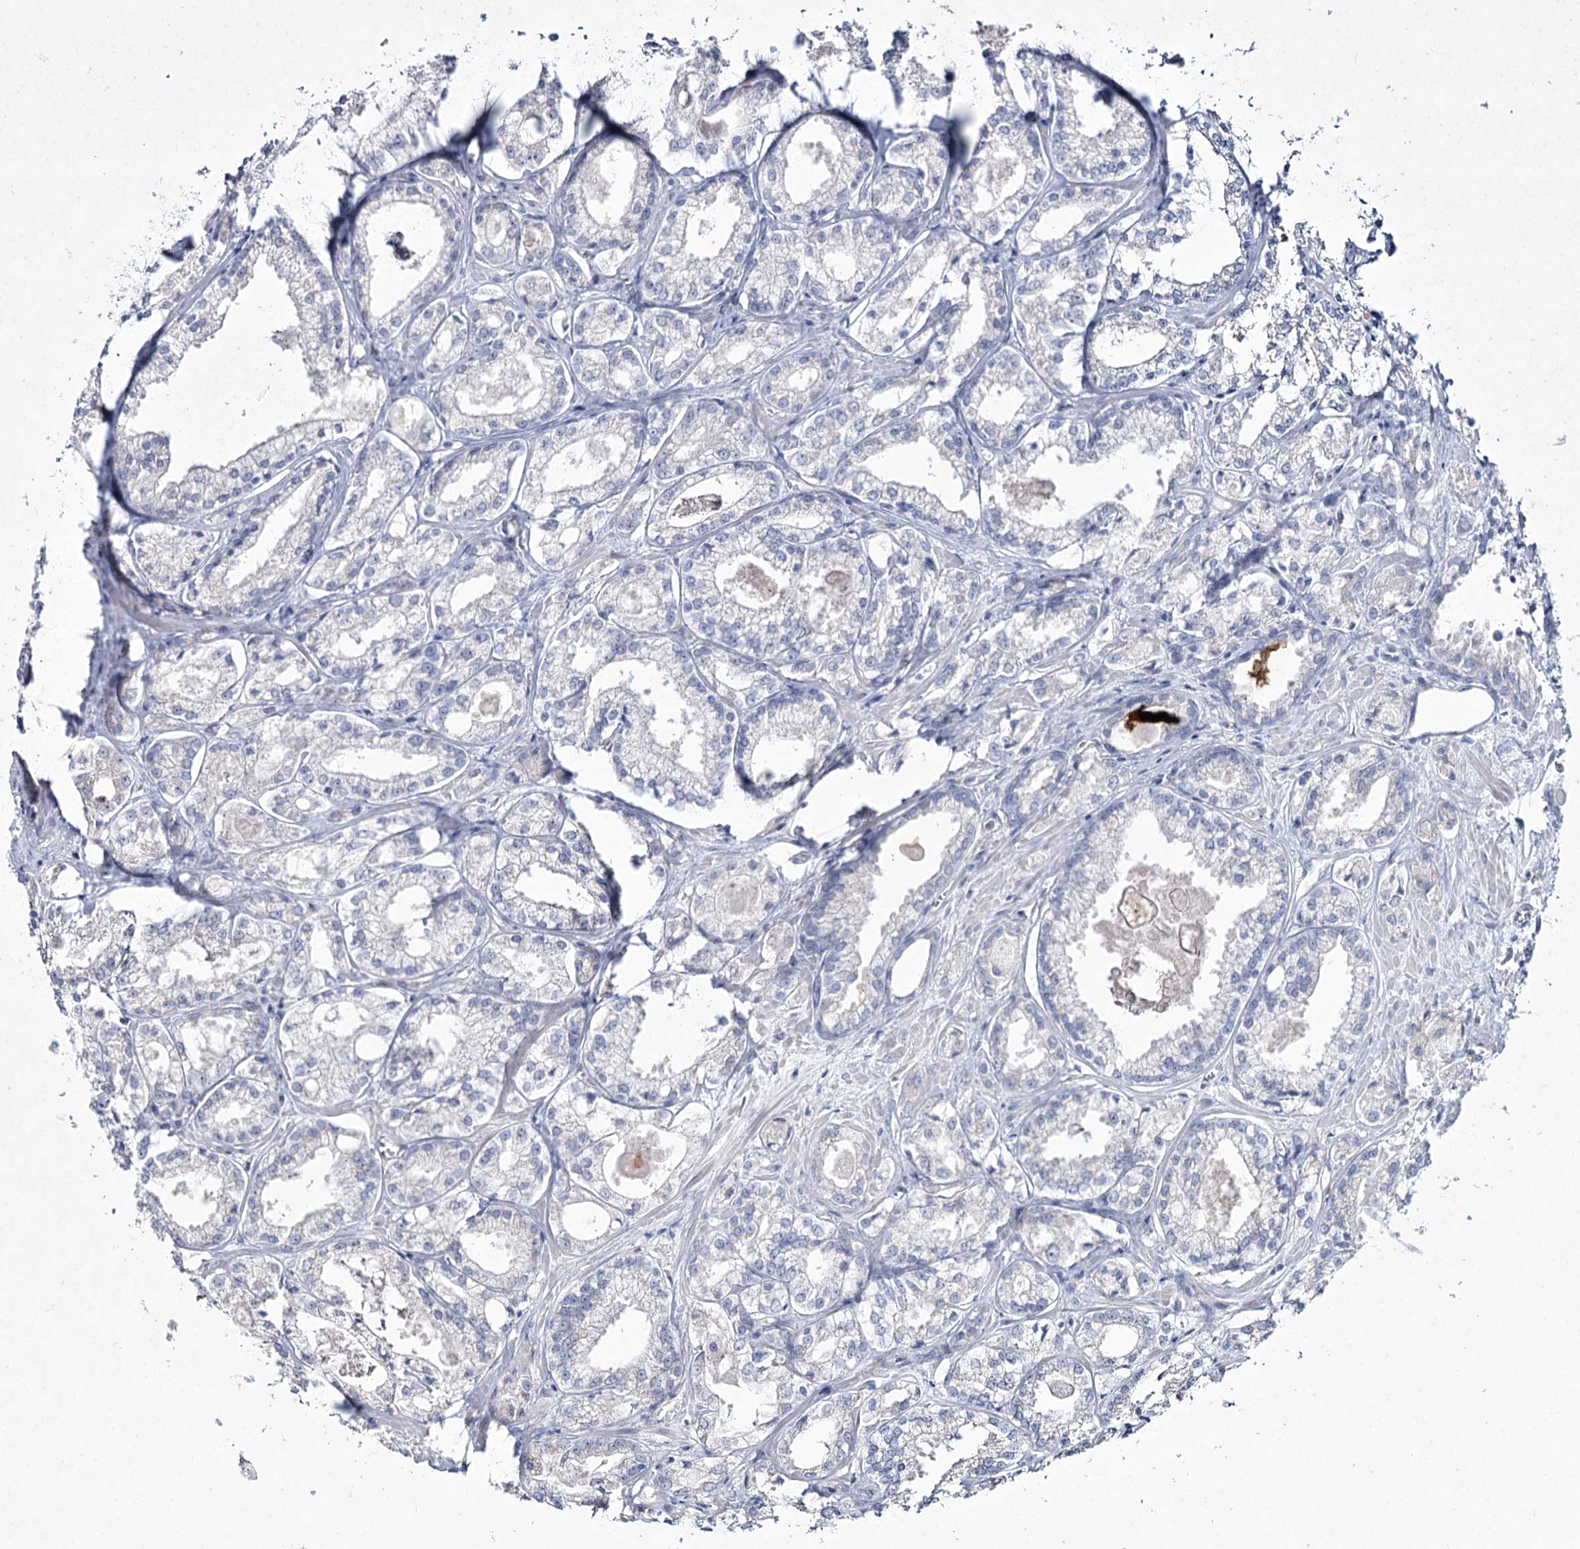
{"staining": {"intensity": "negative", "quantity": "none", "location": "none"}, "tissue": "prostate cancer", "cell_type": "Tumor cells", "image_type": "cancer", "snomed": [{"axis": "morphology", "description": "Adenocarcinoma, Low grade"}, {"axis": "topography", "description": "Prostate"}], "caption": "The image shows no significant expression in tumor cells of prostate cancer (adenocarcinoma (low-grade)).", "gene": "NIPAL4", "patient": {"sex": "male", "age": 47}}